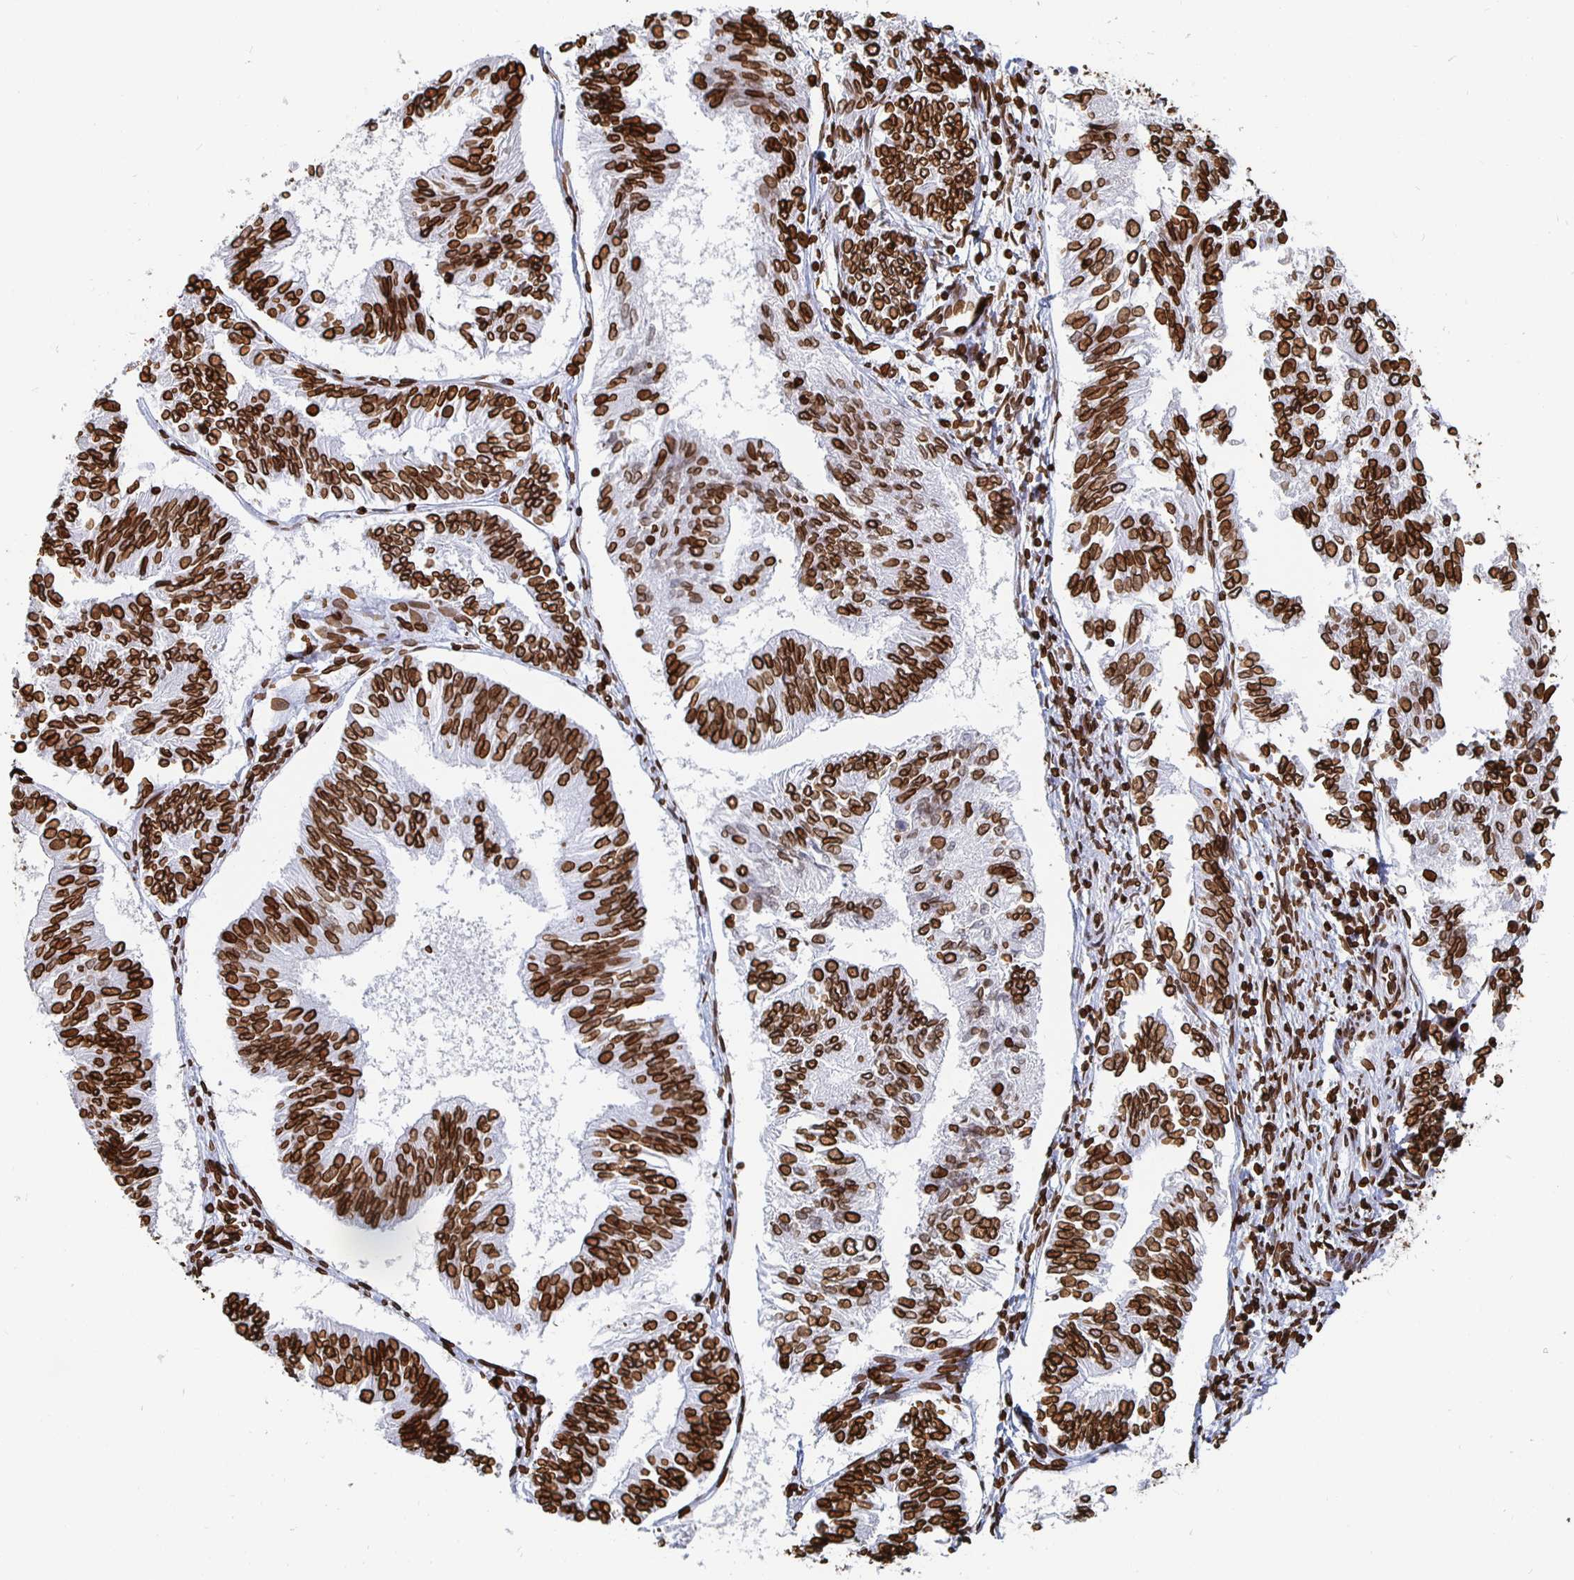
{"staining": {"intensity": "strong", "quantity": ">75%", "location": "cytoplasmic/membranous,nuclear"}, "tissue": "endometrial cancer", "cell_type": "Tumor cells", "image_type": "cancer", "snomed": [{"axis": "morphology", "description": "Adenocarcinoma, NOS"}, {"axis": "topography", "description": "Endometrium"}], "caption": "Endometrial adenocarcinoma stained with DAB (3,3'-diaminobenzidine) immunohistochemistry (IHC) exhibits high levels of strong cytoplasmic/membranous and nuclear positivity in approximately >75% of tumor cells.", "gene": "LMNB1", "patient": {"sex": "female", "age": 58}}